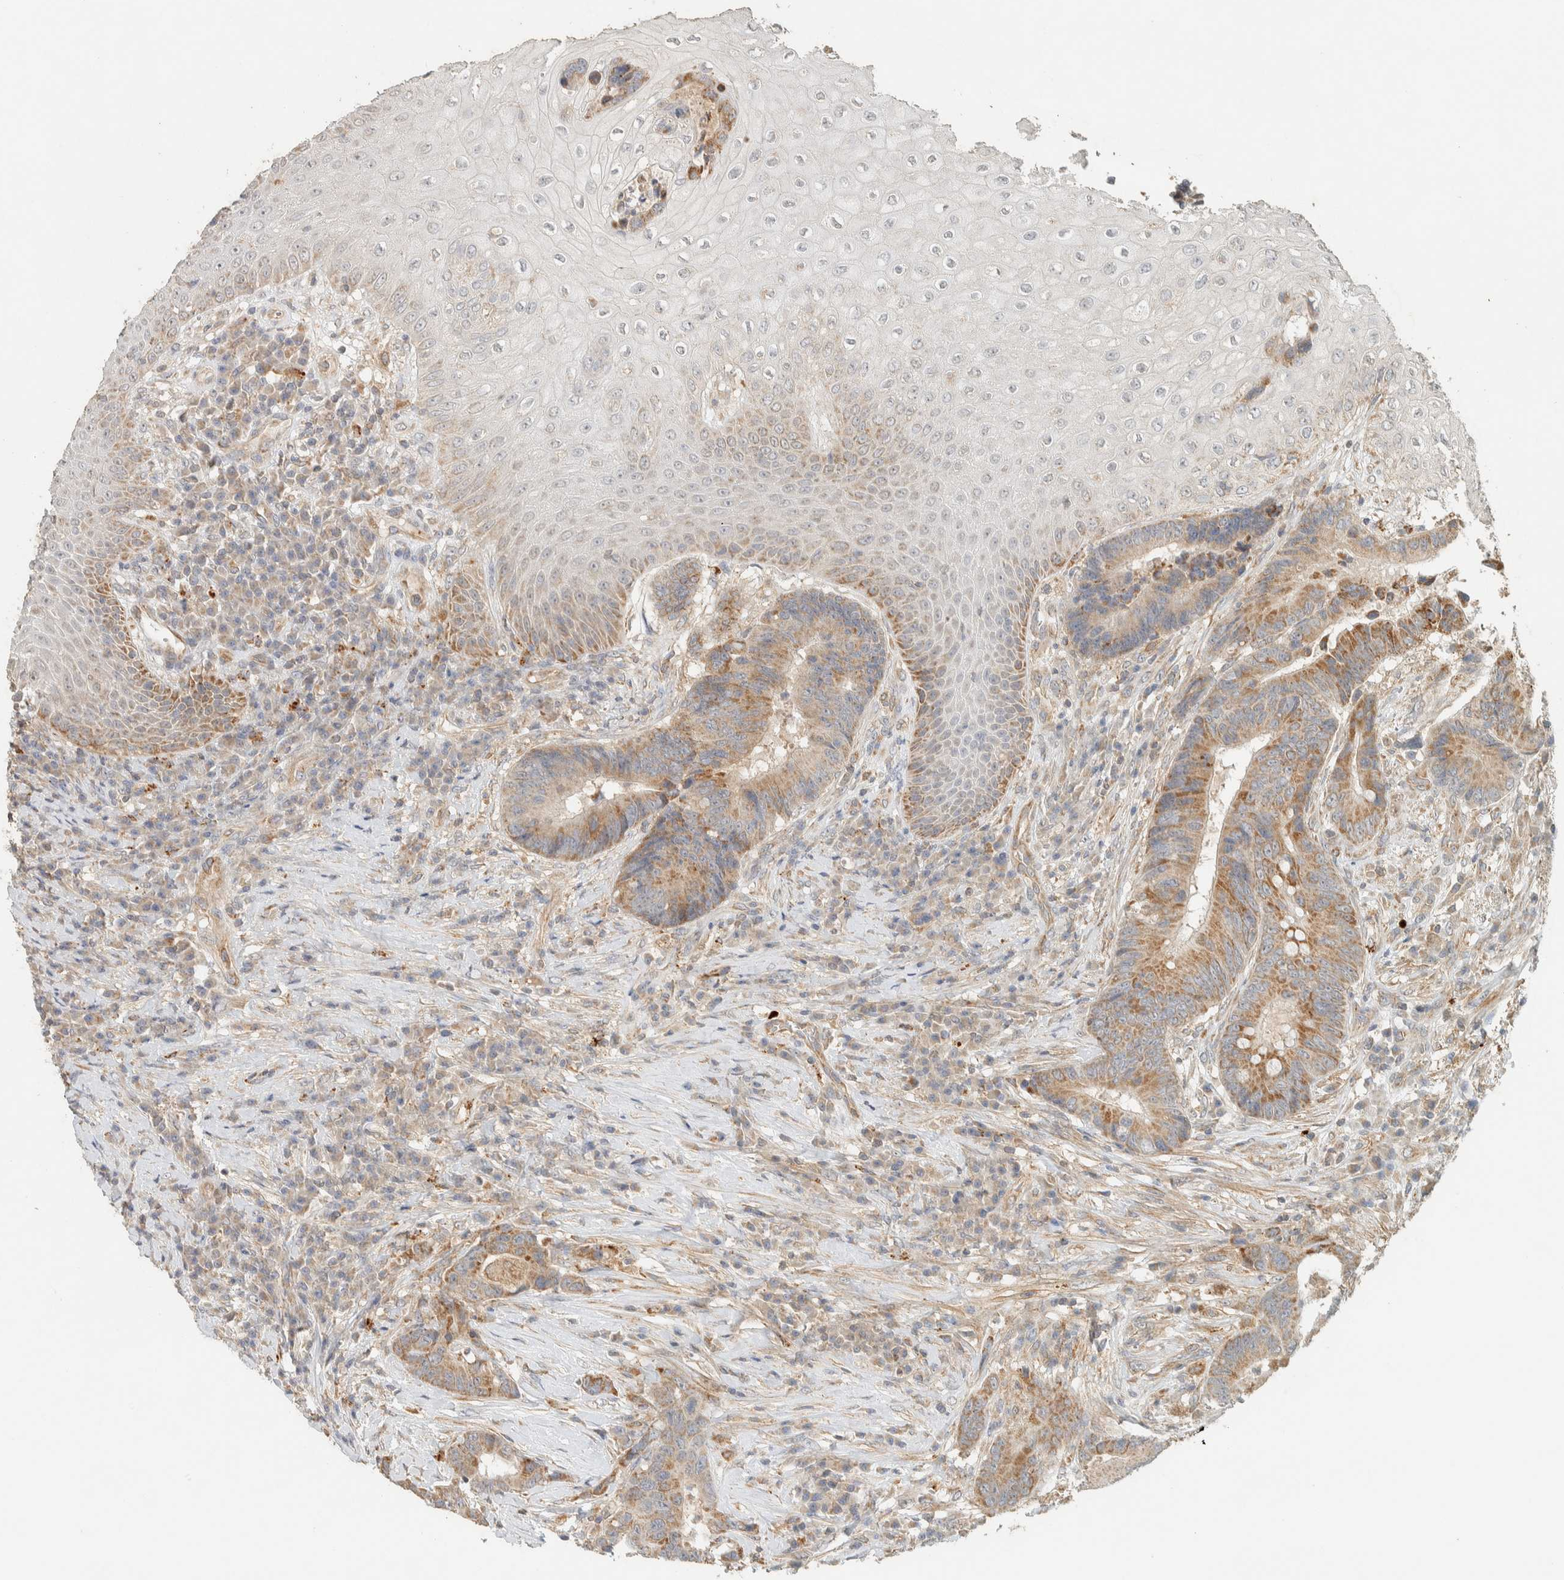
{"staining": {"intensity": "moderate", "quantity": ">75%", "location": "cytoplasmic/membranous"}, "tissue": "colorectal cancer", "cell_type": "Tumor cells", "image_type": "cancer", "snomed": [{"axis": "morphology", "description": "Adenocarcinoma, NOS"}, {"axis": "topography", "description": "Rectum"}, {"axis": "topography", "description": "Anal"}], "caption": "There is medium levels of moderate cytoplasmic/membranous staining in tumor cells of adenocarcinoma (colorectal), as demonstrated by immunohistochemical staining (brown color).", "gene": "PDE7B", "patient": {"sex": "female", "age": 89}}